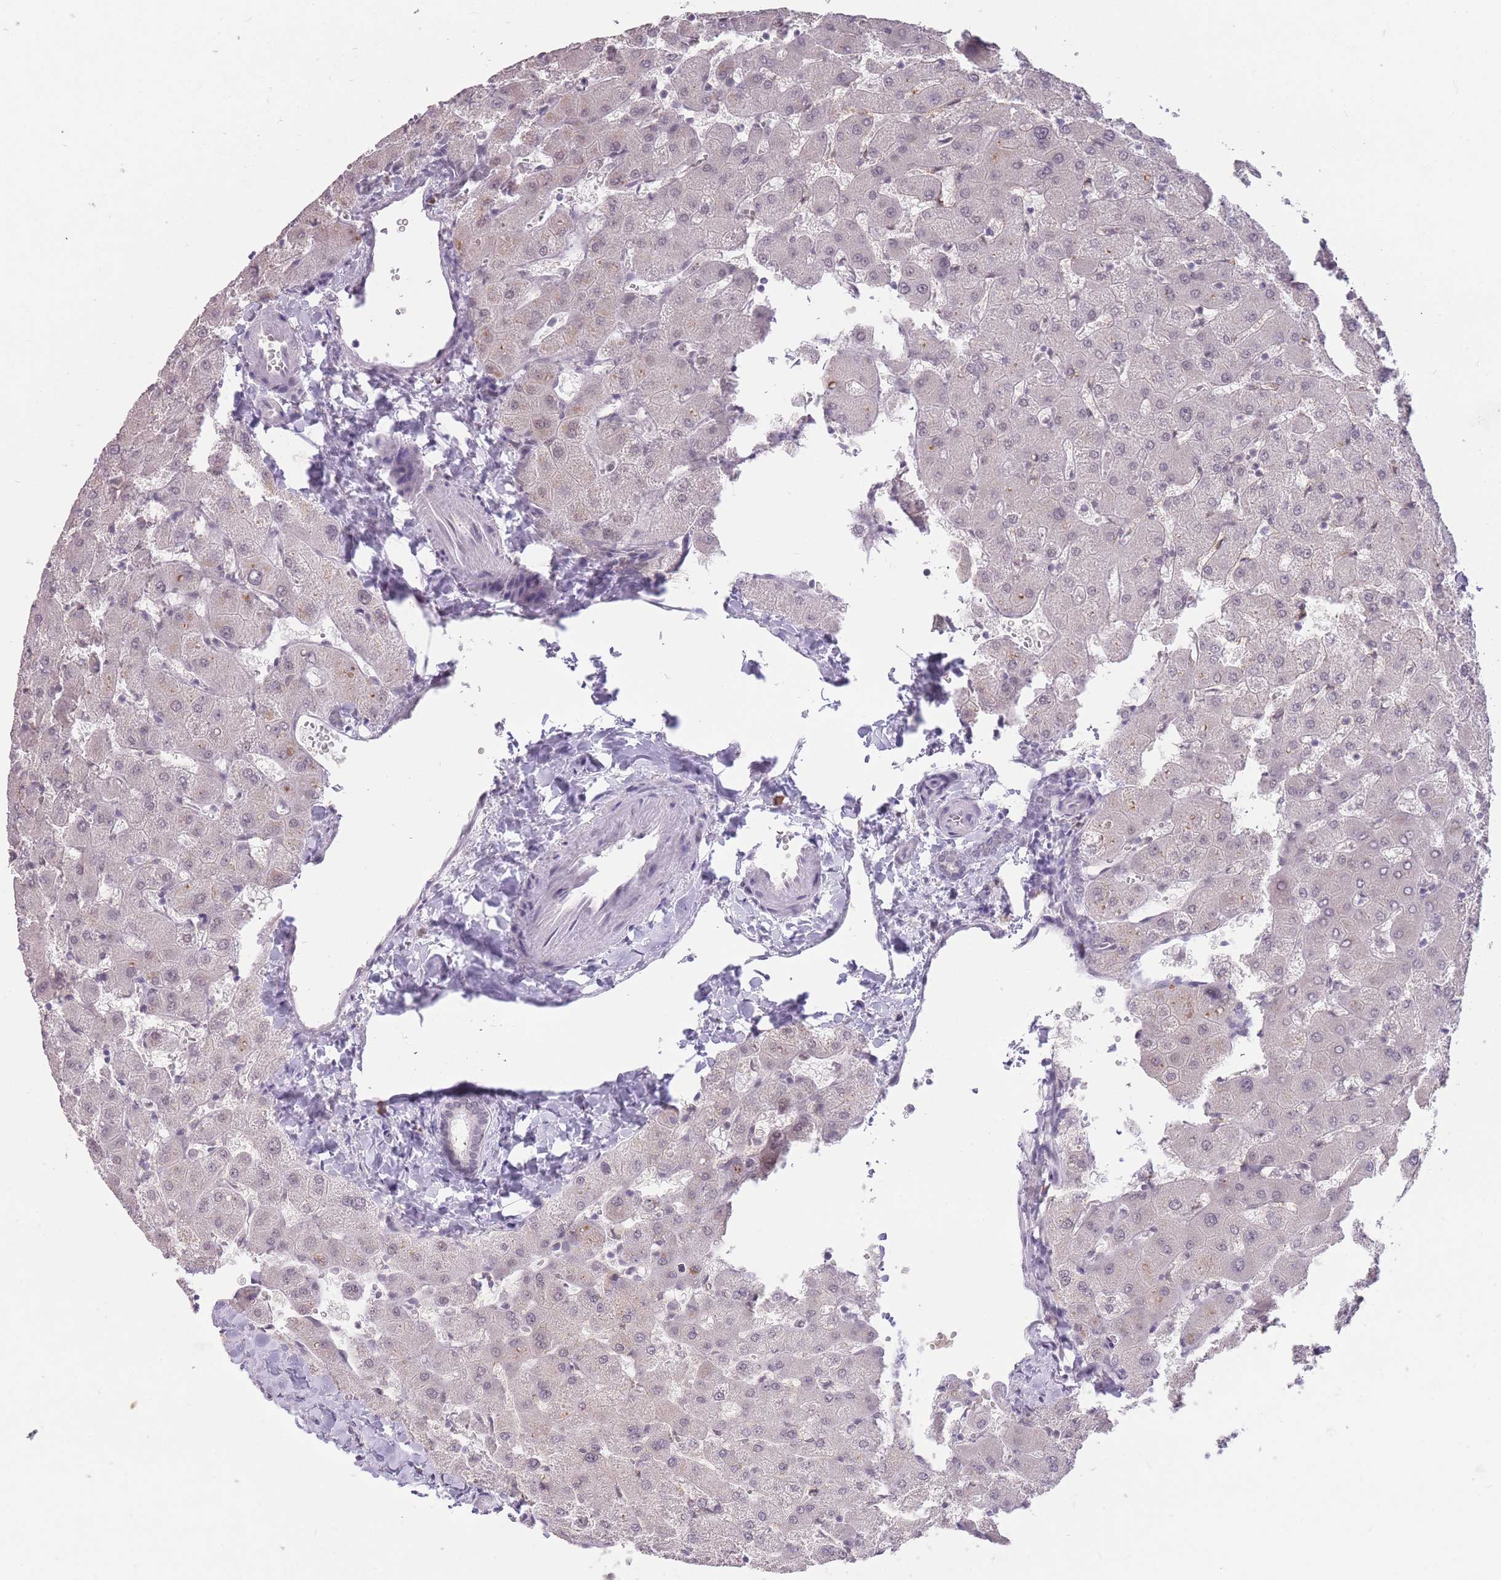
{"staining": {"intensity": "negative", "quantity": "none", "location": "none"}, "tissue": "liver", "cell_type": "Cholangiocytes", "image_type": "normal", "snomed": [{"axis": "morphology", "description": "Normal tissue, NOS"}, {"axis": "topography", "description": "Liver"}], "caption": "IHC image of benign human liver stained for a protein (brown), which demonstrates no staining in cholangiocytes.", "gene": "HNRNPUL1", "patient": {"sex": "female", "age": 63}}